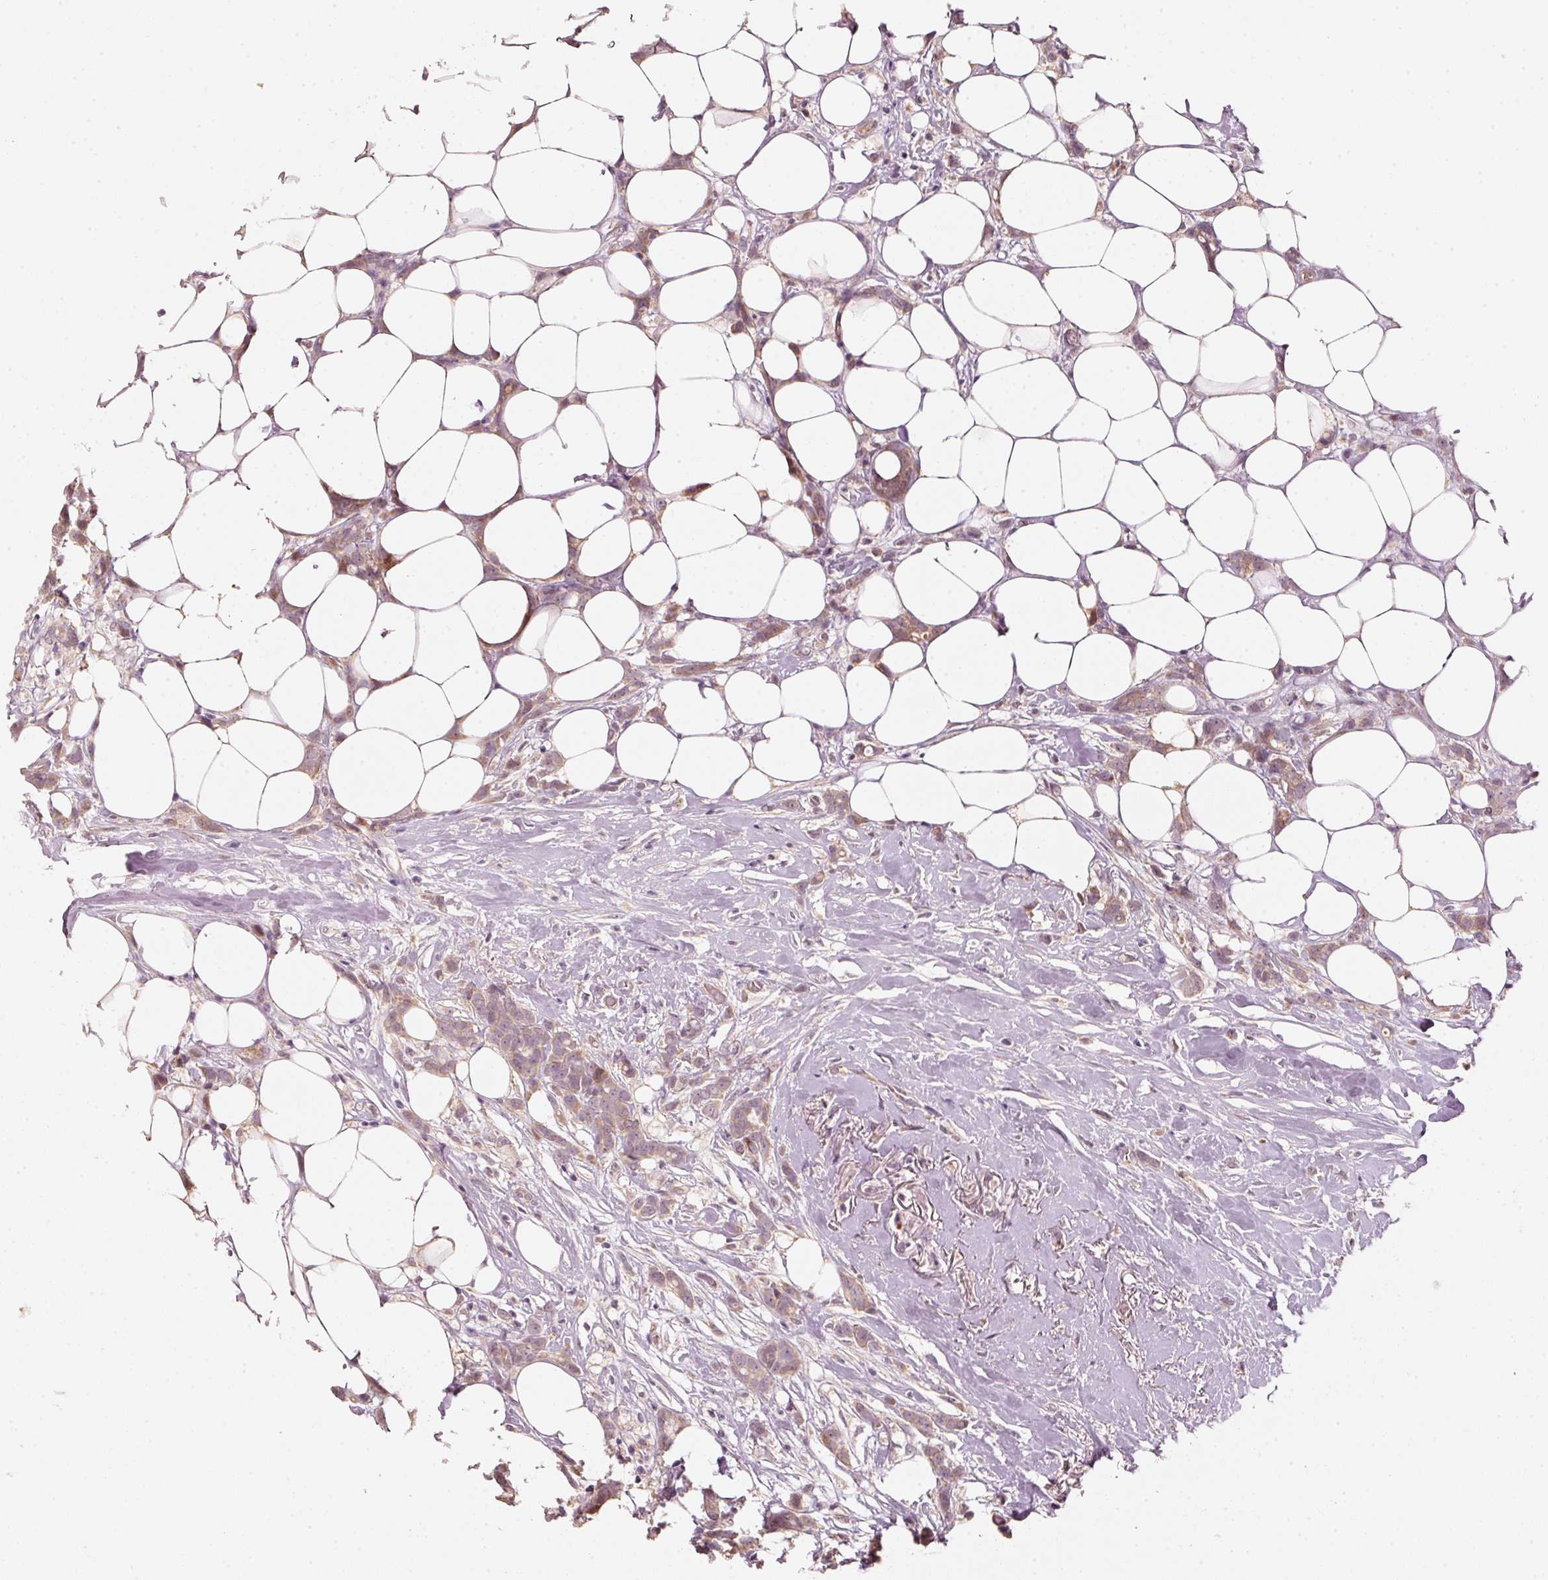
{"staining": {"intensity": "moderate", "quantity": "25%-75%", "location": "cytoplasmic/membranous"}, "tissue": "breast cancer", "cell_type": "Tumor cells", "image_type": "cancer", "snomed": [{"axis": "morphology", "description": "Duct carcinoma"}, {"axis": "topography", "description": "Breast"}], "caption": "Breast cancer (infiltrating ductal carcinoma) stained with immunohistochemistry (IHC) shows moderate cytoplasmic/membranous expression in approximately 25%-75% of tumor cells. Nuclei are stained in blue.", "gene": "ARHGAP22", "patient": {"sex": "female", "age": 80}}